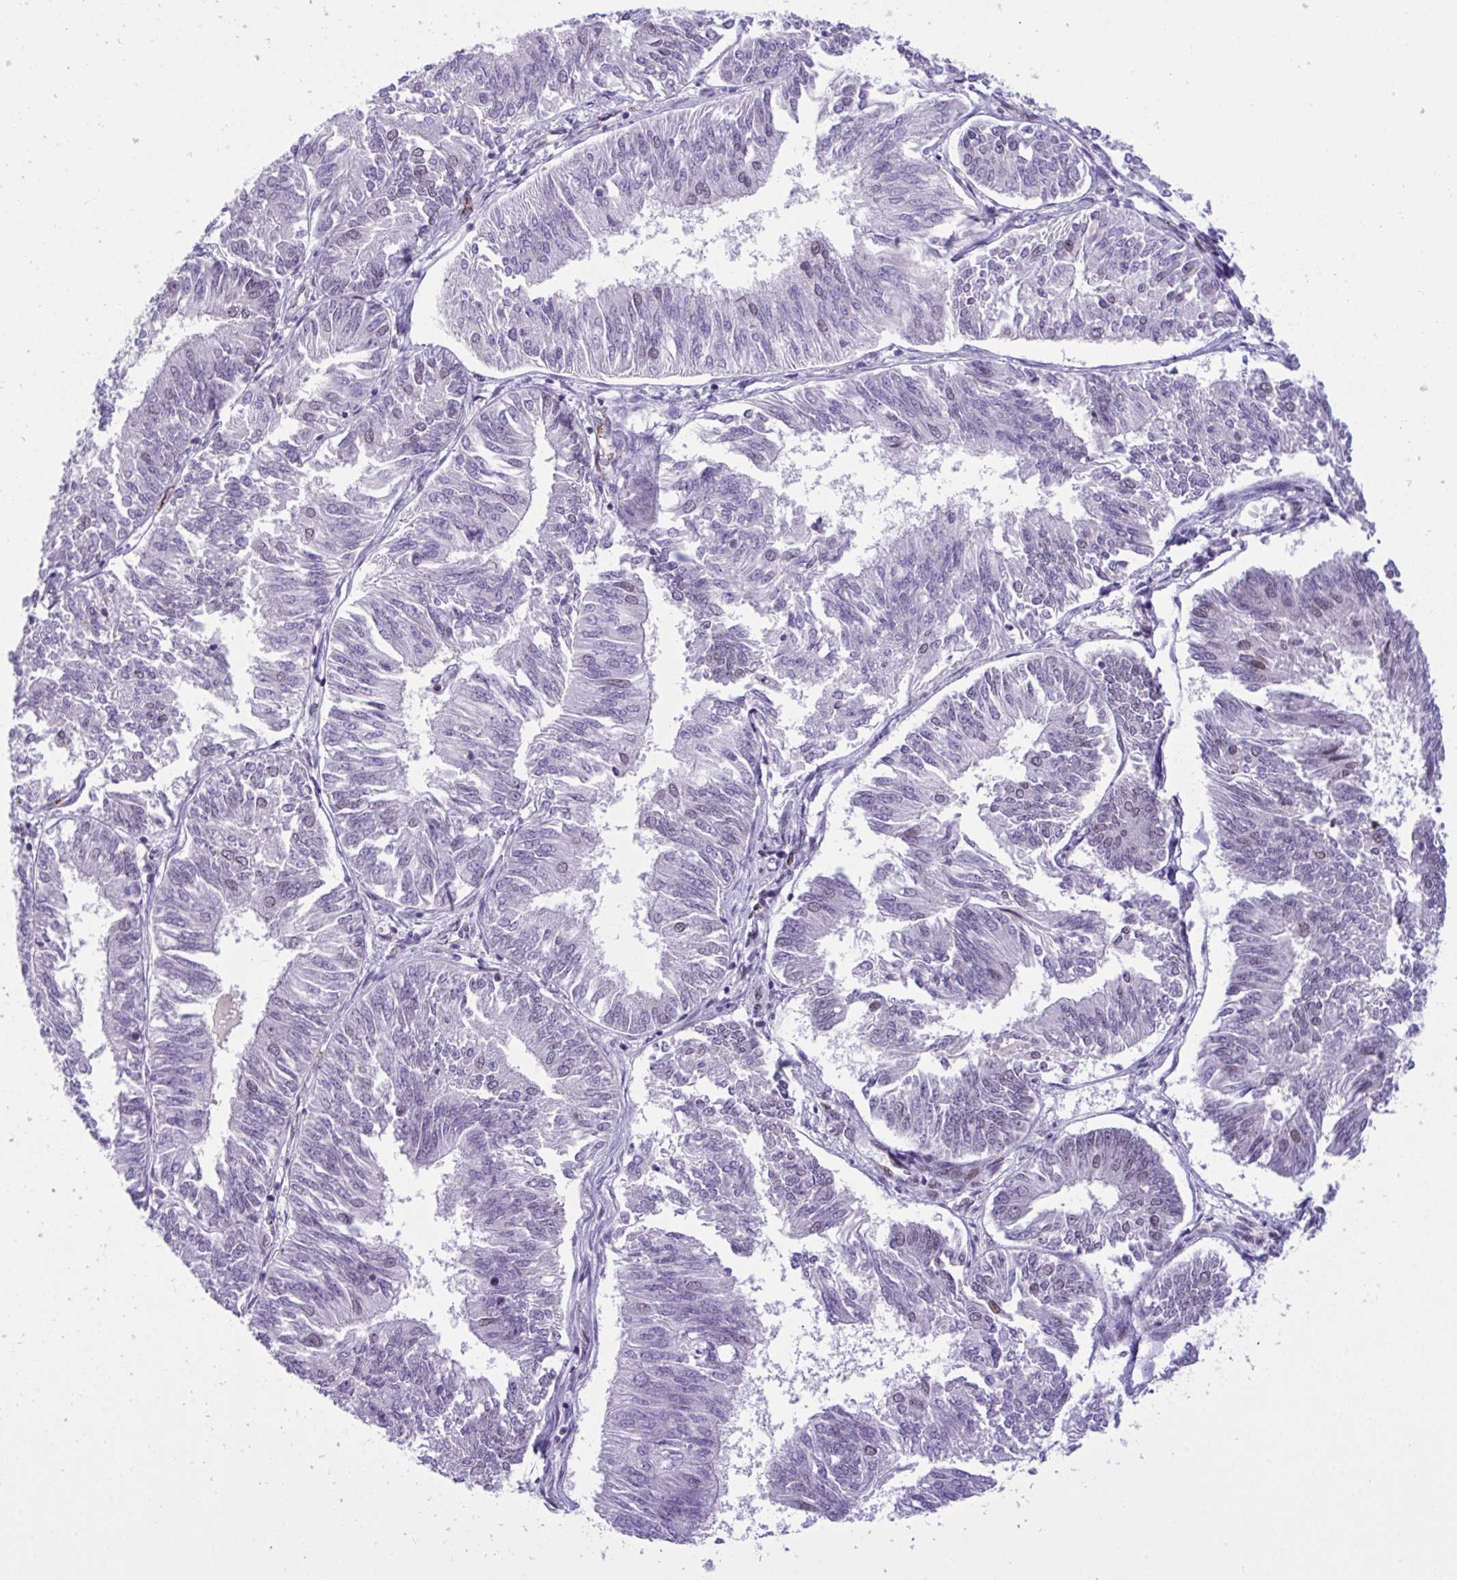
{"staining": {"intensity": "negative", "quantity": "none", "location": "none"}, "tissue": "endometrial cancer", "cell_type": "Tumor cells", "image_type": "cancer", "snomed": [{"axis": "morphology", "description": "Adenocarcinoma, NOS"}, {"axis": "topography", "description": "Endometrium"}], "caption": "This is an immunohistochemistry (IHC) photomicrograph of endometrial adenocarcinoma. There is no positivity in tumor cells.", "gene": "ZFHX3", "patient": {"sex": "female", "age": 58}}